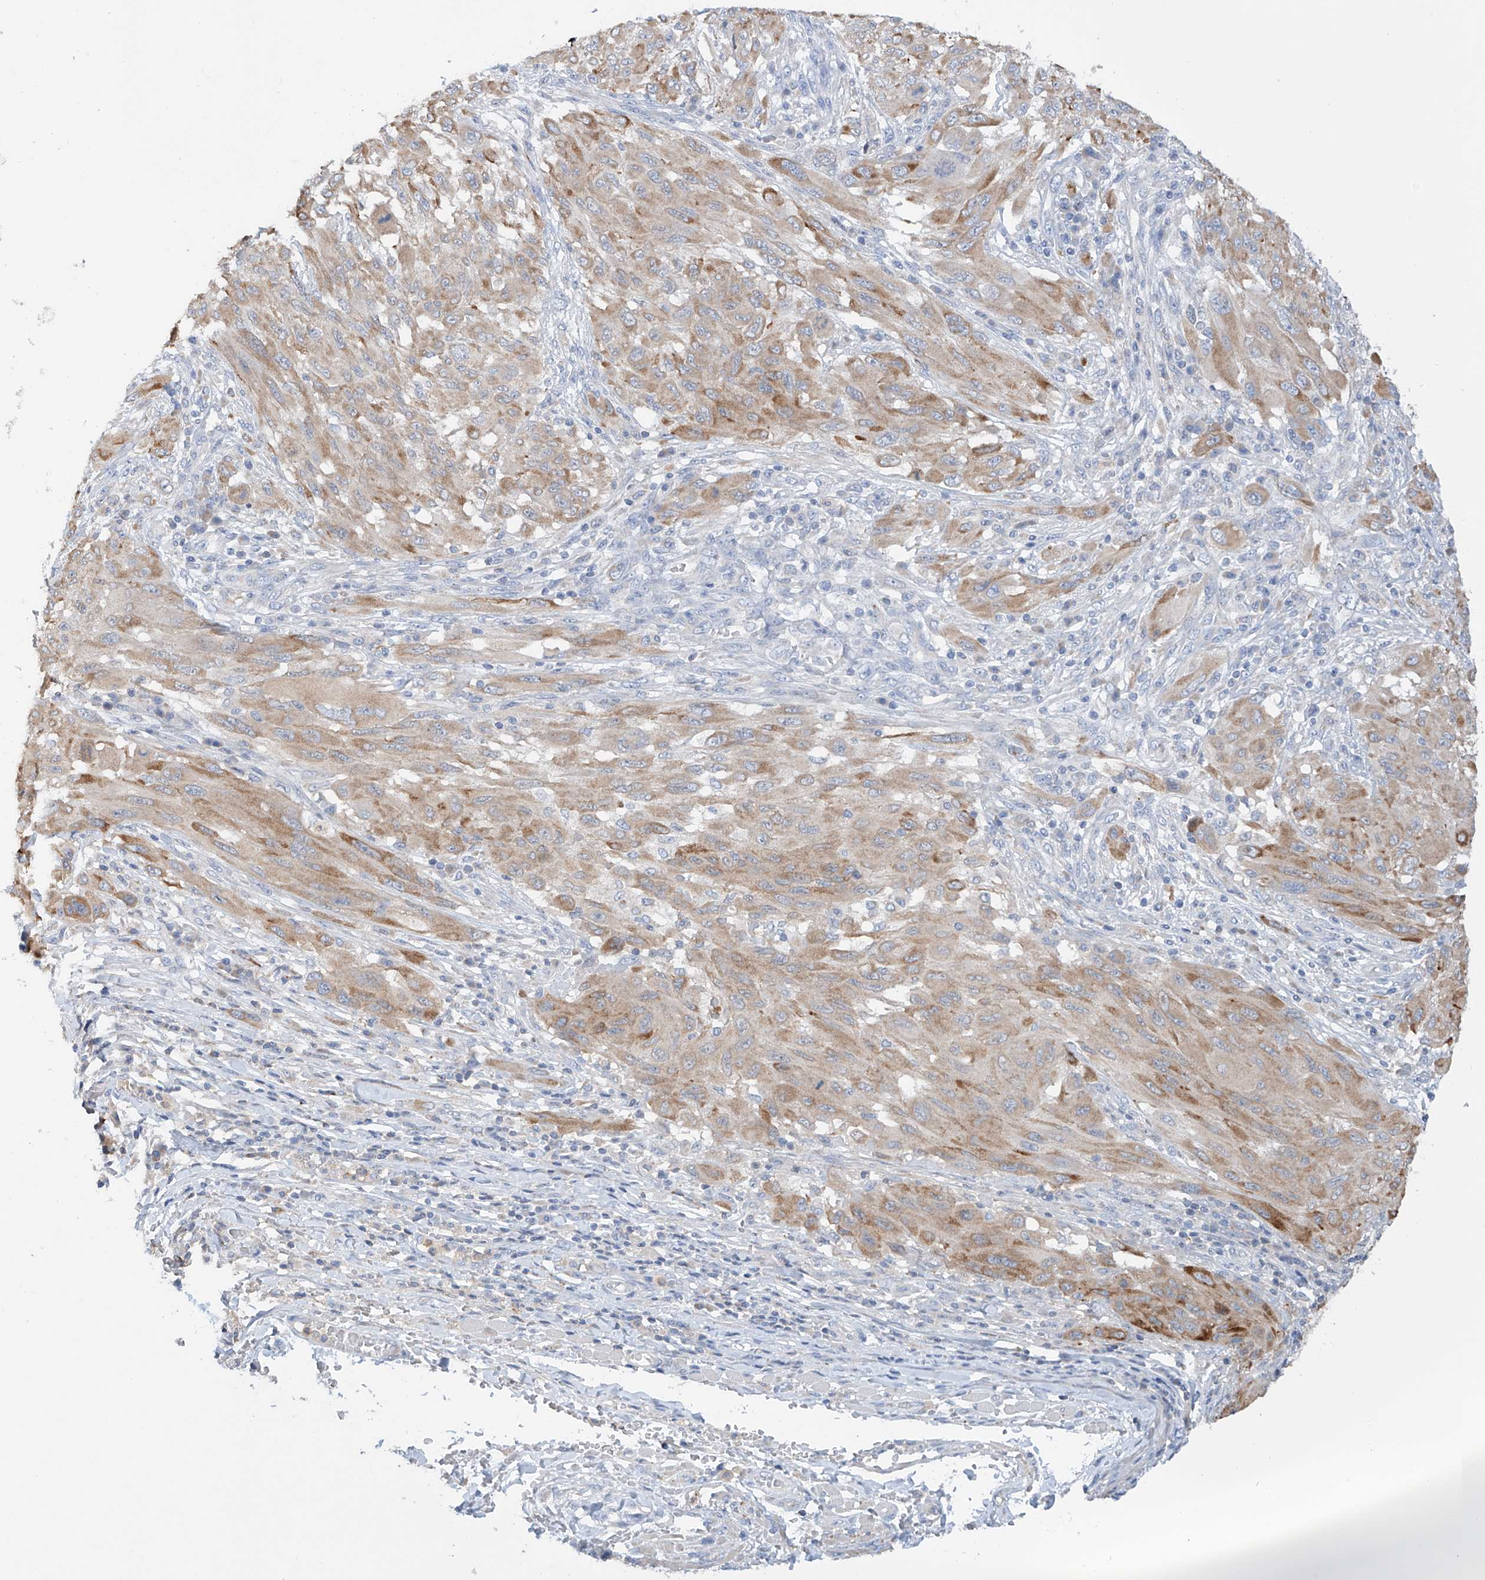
{"staining": {"intensity": "weak", "quantity": ">75%", "location": "cytoplasmic/membranous"}, "tissue": "melanoma", "cell_type": "Tumor cells", "image_type": "cancer", "snomed": [{"axis": "morphology", "description": "Malignant melanoma, NOS"}, {"axis": "topography", "description": "Skin"}], "caption": "Malignant melanoma stained with a protein marker displays weak staining in tumor cells.", "gene": "GPC4", "patient": {"sex": "female", "age": 91}}